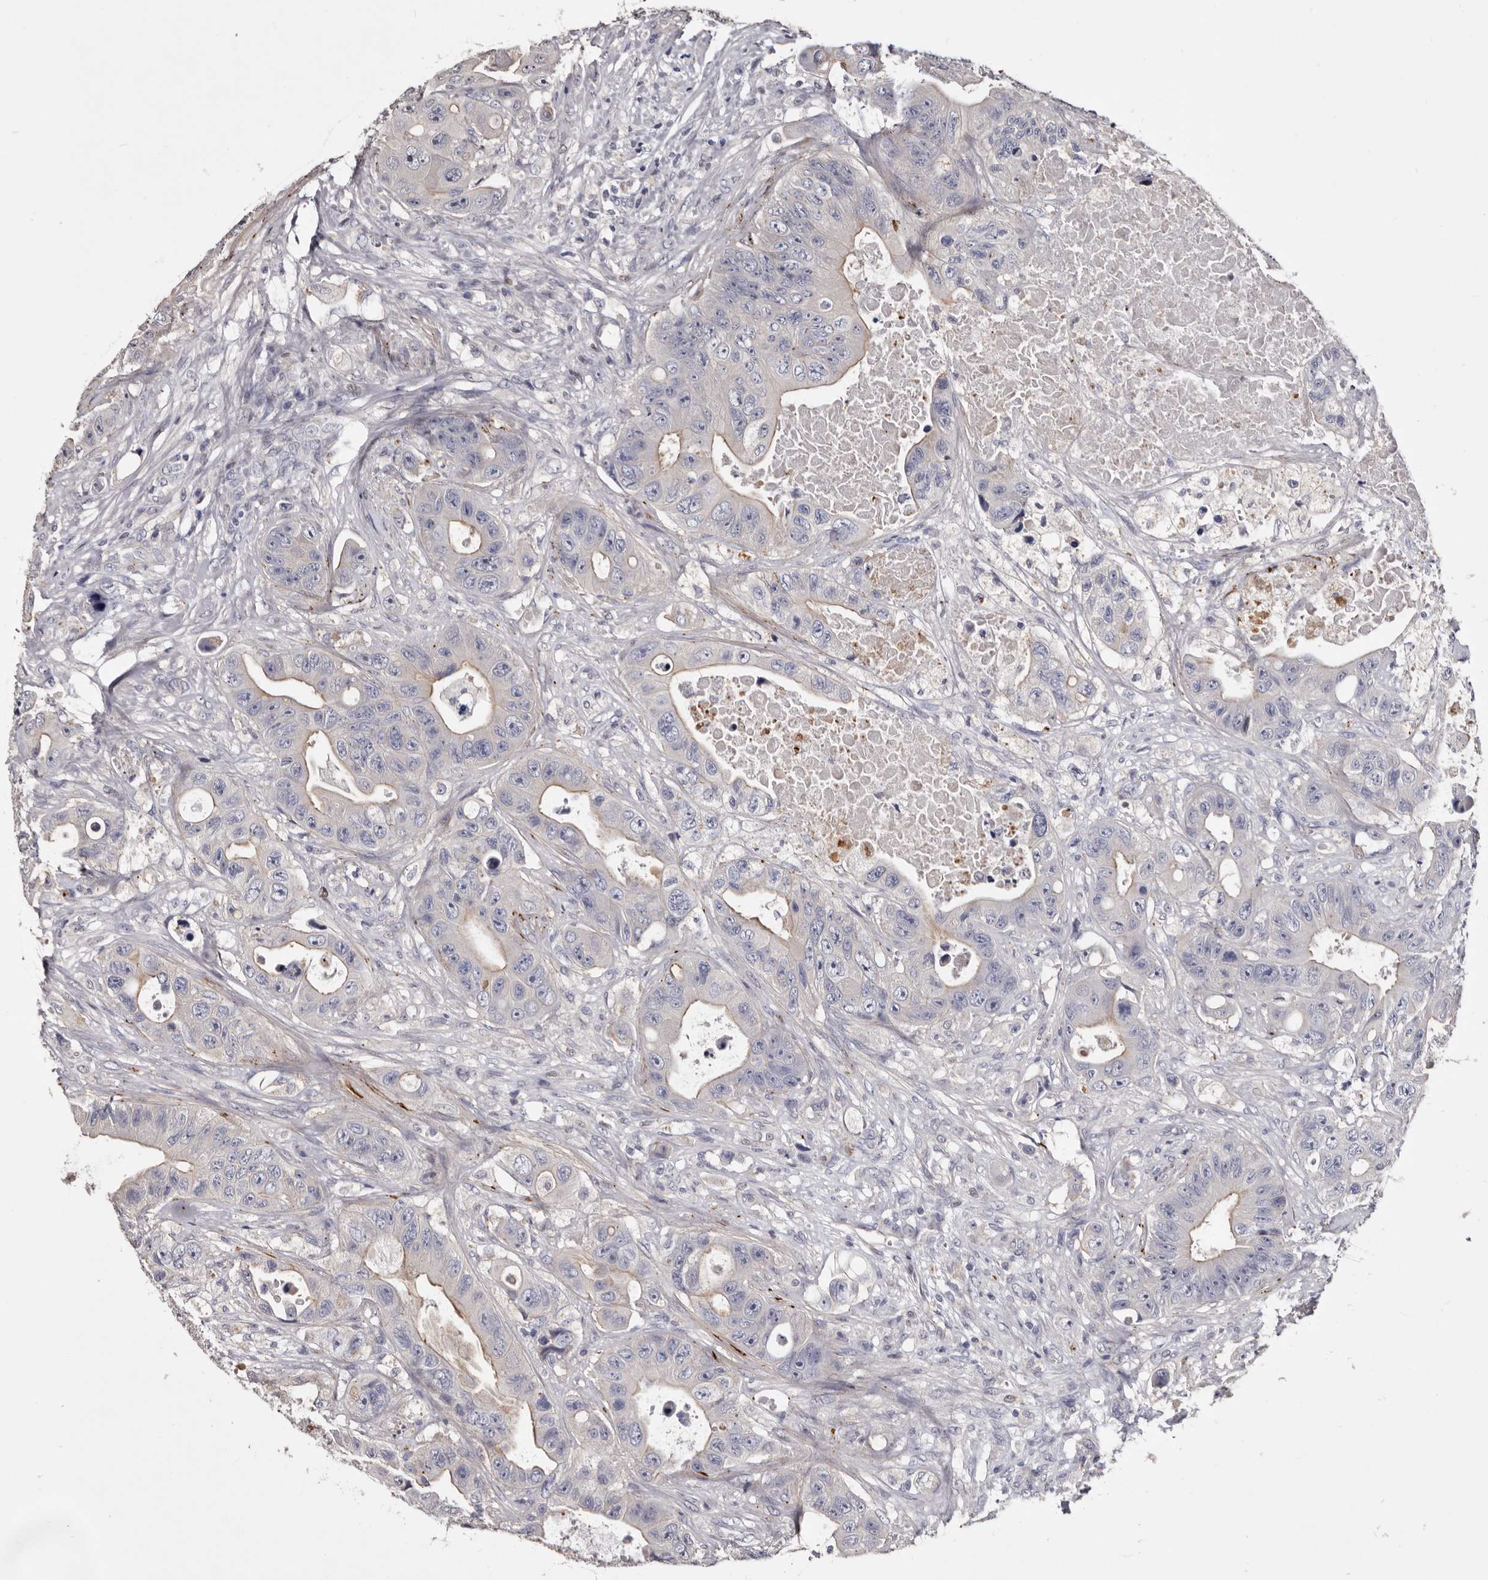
{"staining": {"intensity": "weak", "quantity": "25%-75%", "location": "cytoplasmic/membranous"}, "tissue": "colorectal cancer", "cell_type": "Tumor cells", "image_type": "cancer", "snomed": [{"axis": "morphology", "description": "Adenocarcinoma, NOS"}, {"axis": "topography", "description": "Colon"}], "caption": "High-magnification brightfield microscopy of colorectal cancer stained with DAB (brown) and counterstained with hematoxylin (blue). tumor cells exhibit weak cytoplasmic/membranous staining is identified in about25%-75% of cells.", "gene": "SLC10A4", "patient": {"sex": "female", "age": 46}}